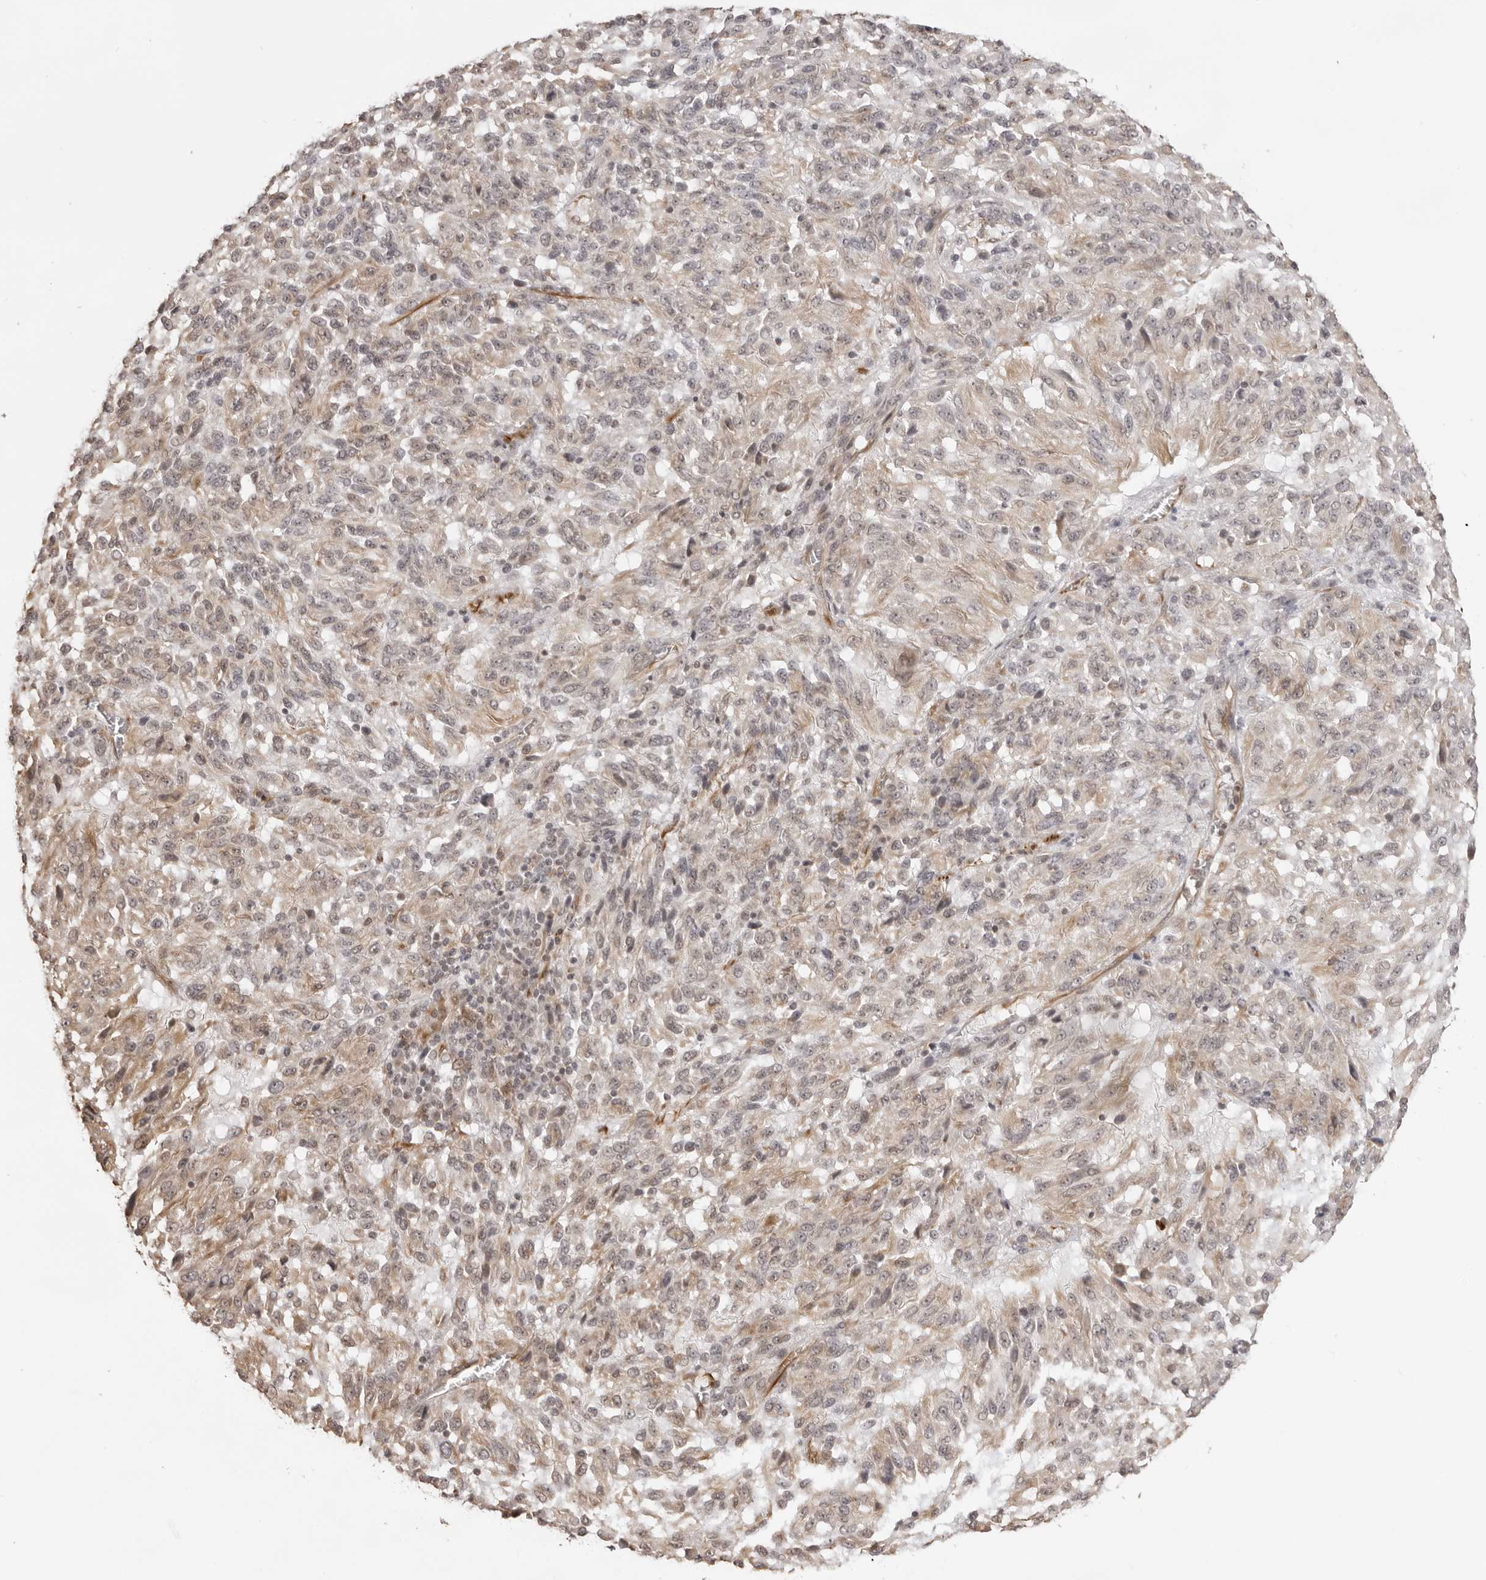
{"staining": {"intensity": "weak", "quantity": "<25%", "location": "cytoplasmic/membranous"}, "tissue": "melanoma", "cell_type": "Tumor cells", "image_type": "cancer", "snomed": [{"axis": "morphology", "description": "Malignant melanoma, Metastatic site"}, {"axis": "topography", "description": "Lung"}], "caption": "Immunohistochemical staining of melanoma shows no significant expression in tumor cells.", "gene": "DYNLT5", "patient": {"sex": "male", "age": 64}}